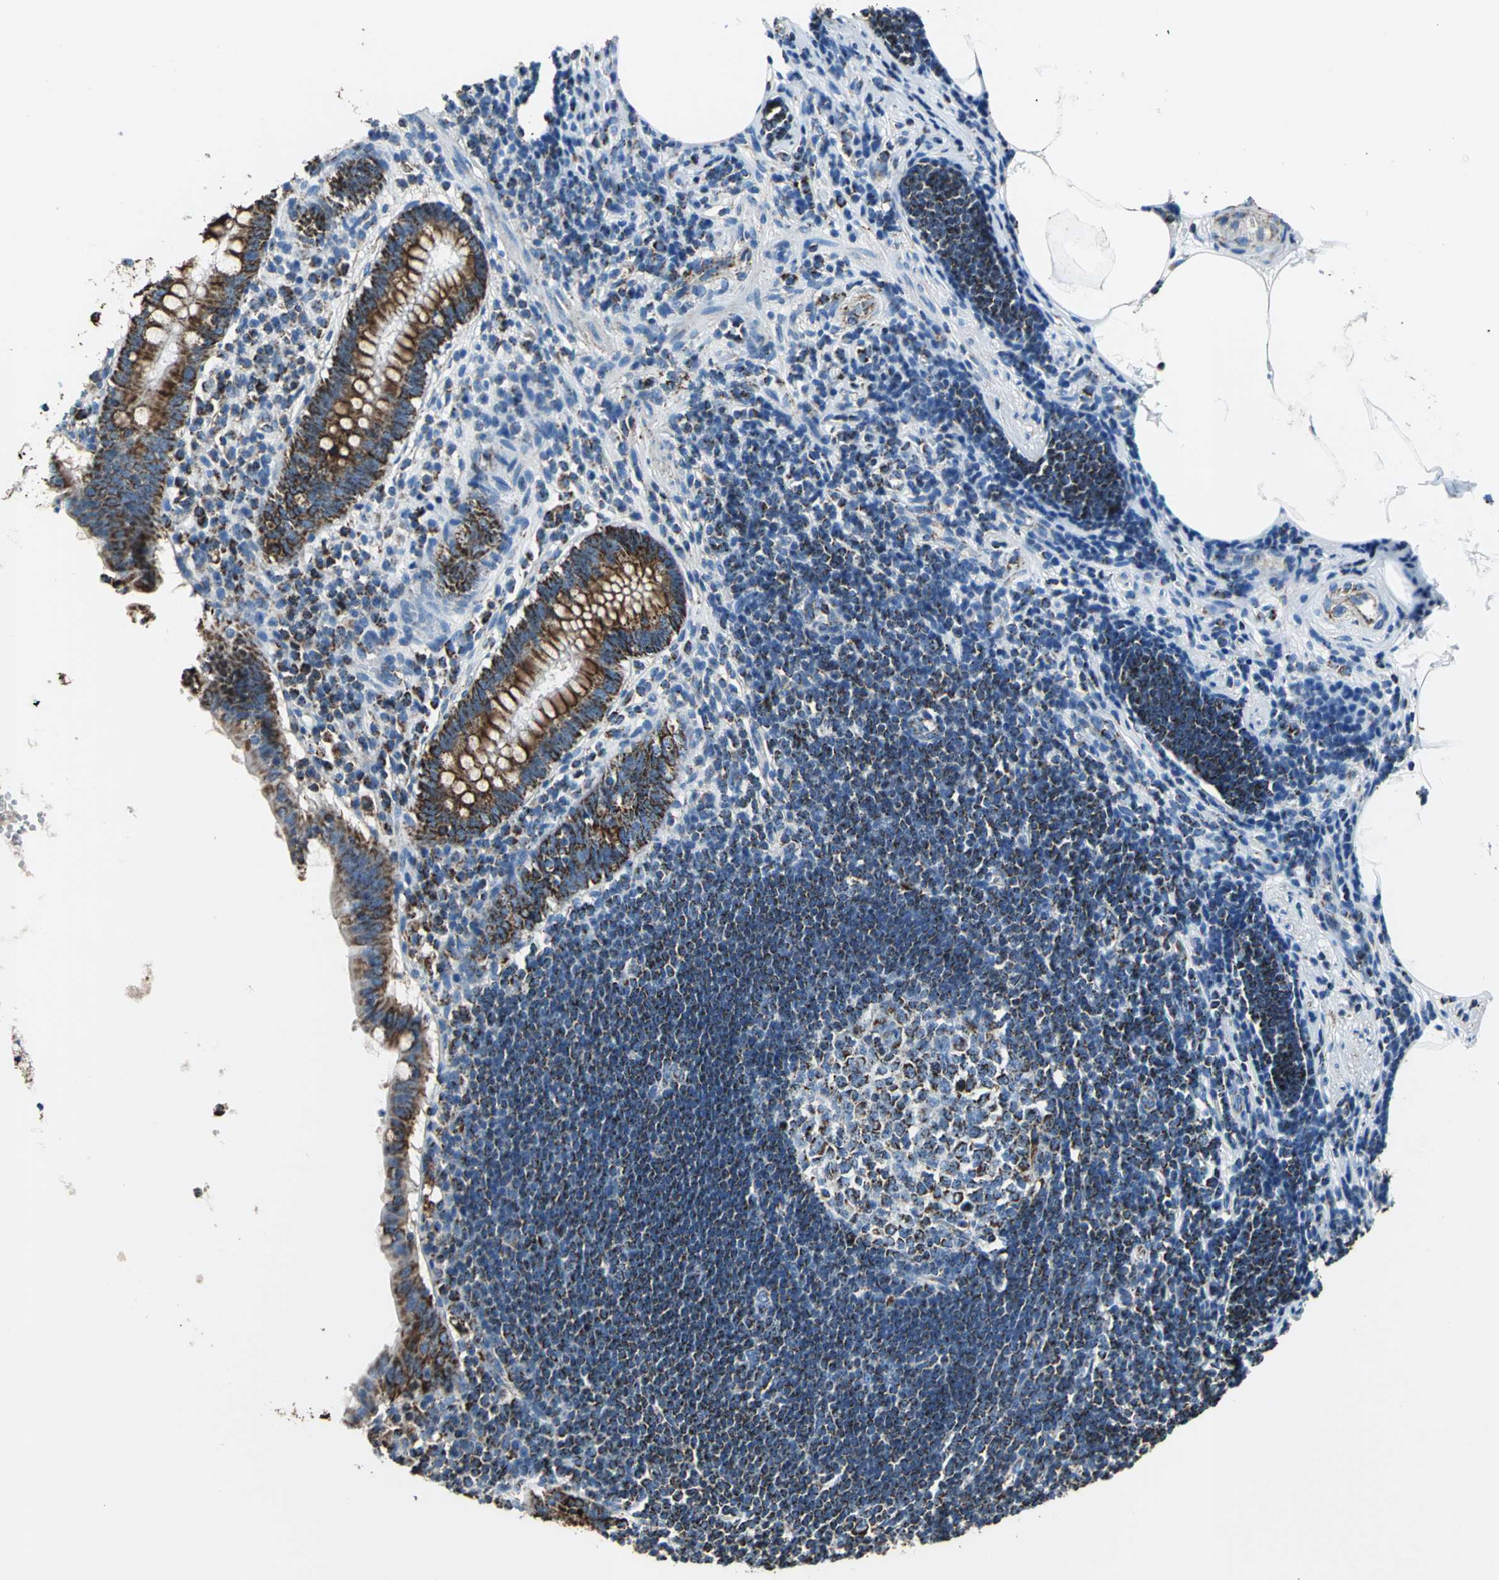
{"staining": {"intensity": "strong", "quantity": ">75%", "location": "cytoplasmic/membranous"}, "tissue": "appendix", "cell_type": "Glandular cells", "image_type": "normal", "snomed": [{"axis": "morphology", "description": "Normal tissue, NOS"}, {"axis": "topography", "description": "Appendix"}], "caption": "Approximately >75% of glandular cells in normal appendix show strong cytoplasmic/membranous protein expression as visualized by brown immunohistochemical staining.", "gene": "ECH1", "patient": {"sex": "female", "age": 50}}